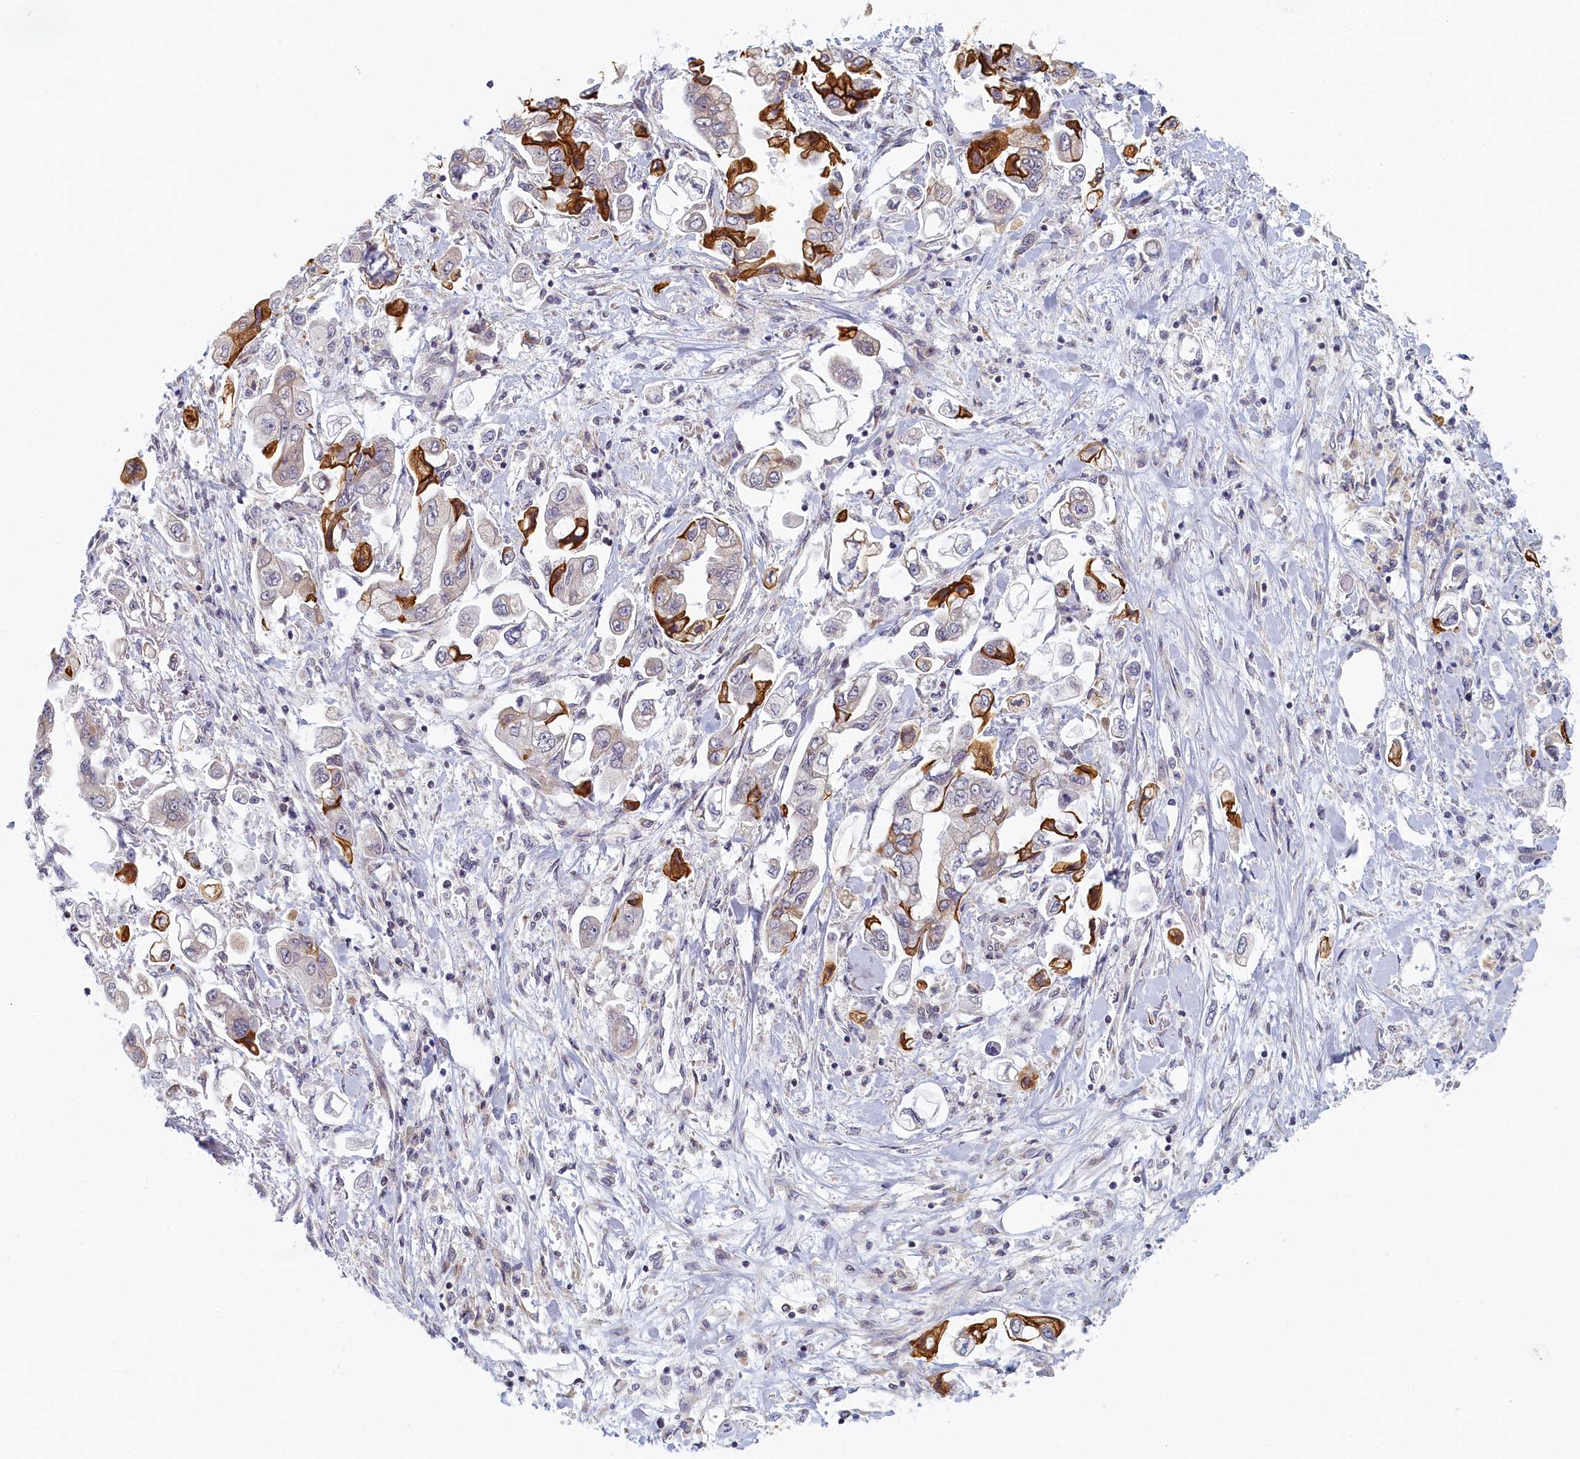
{"staining": {"intensity": "strong", "quantity": "<25%", "location": "cytoplasmic/membranous"}, "tissue": "stomach cancer", "cell_type": "Tumor cells", "image_type": "cancer", "snomed": [{"axis": "morphology", "description": "Adenocarcinoma, NOS"}, {"axis": "topography", "description": "Stomach"}], "caption": "The immunohistochemical stain shows strong cytoplasmic/membranous positivity in tumor cells of stomach cancer tissue.", "gene": "DNAJC17", "patient": {"sex": "male", "age": 62}}